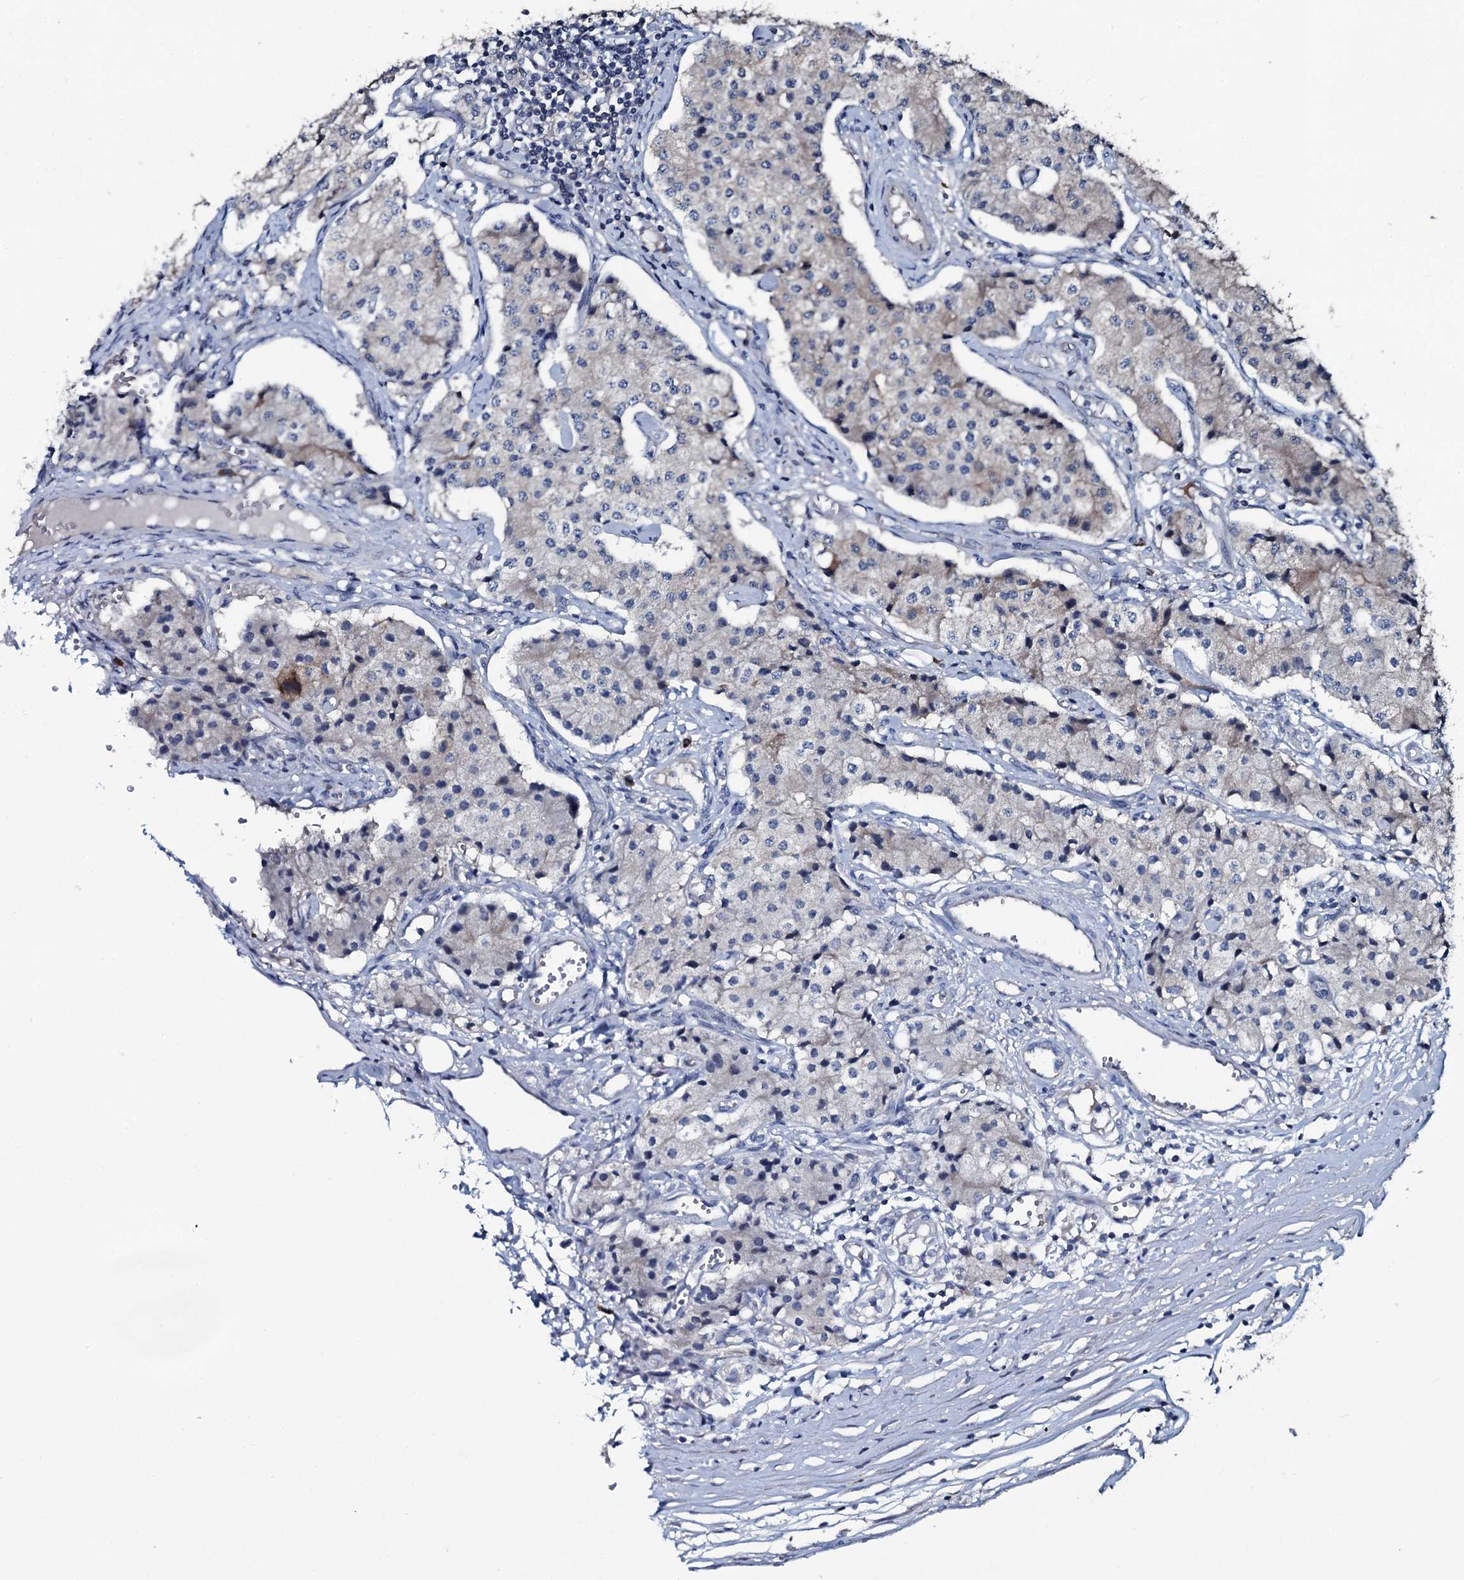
{"staining": {"intensity": "negative", "quantity": "none", "location": "none"}, "tissue": "carcinoid", "cell_type": "Tumor cells", "image_type": "cancer", "snomed": [{"axis": "morphology", "description": "Carcinoid, malignant, NOS"}, {"axis": "topography", "description": "Colon"}], "caption": "Immunohistochemistry of human malignant carcinoid exhibits no positivity in tumor cells.", "gene": "IL12B", "patient": {"sex": "female", "age": 52}}